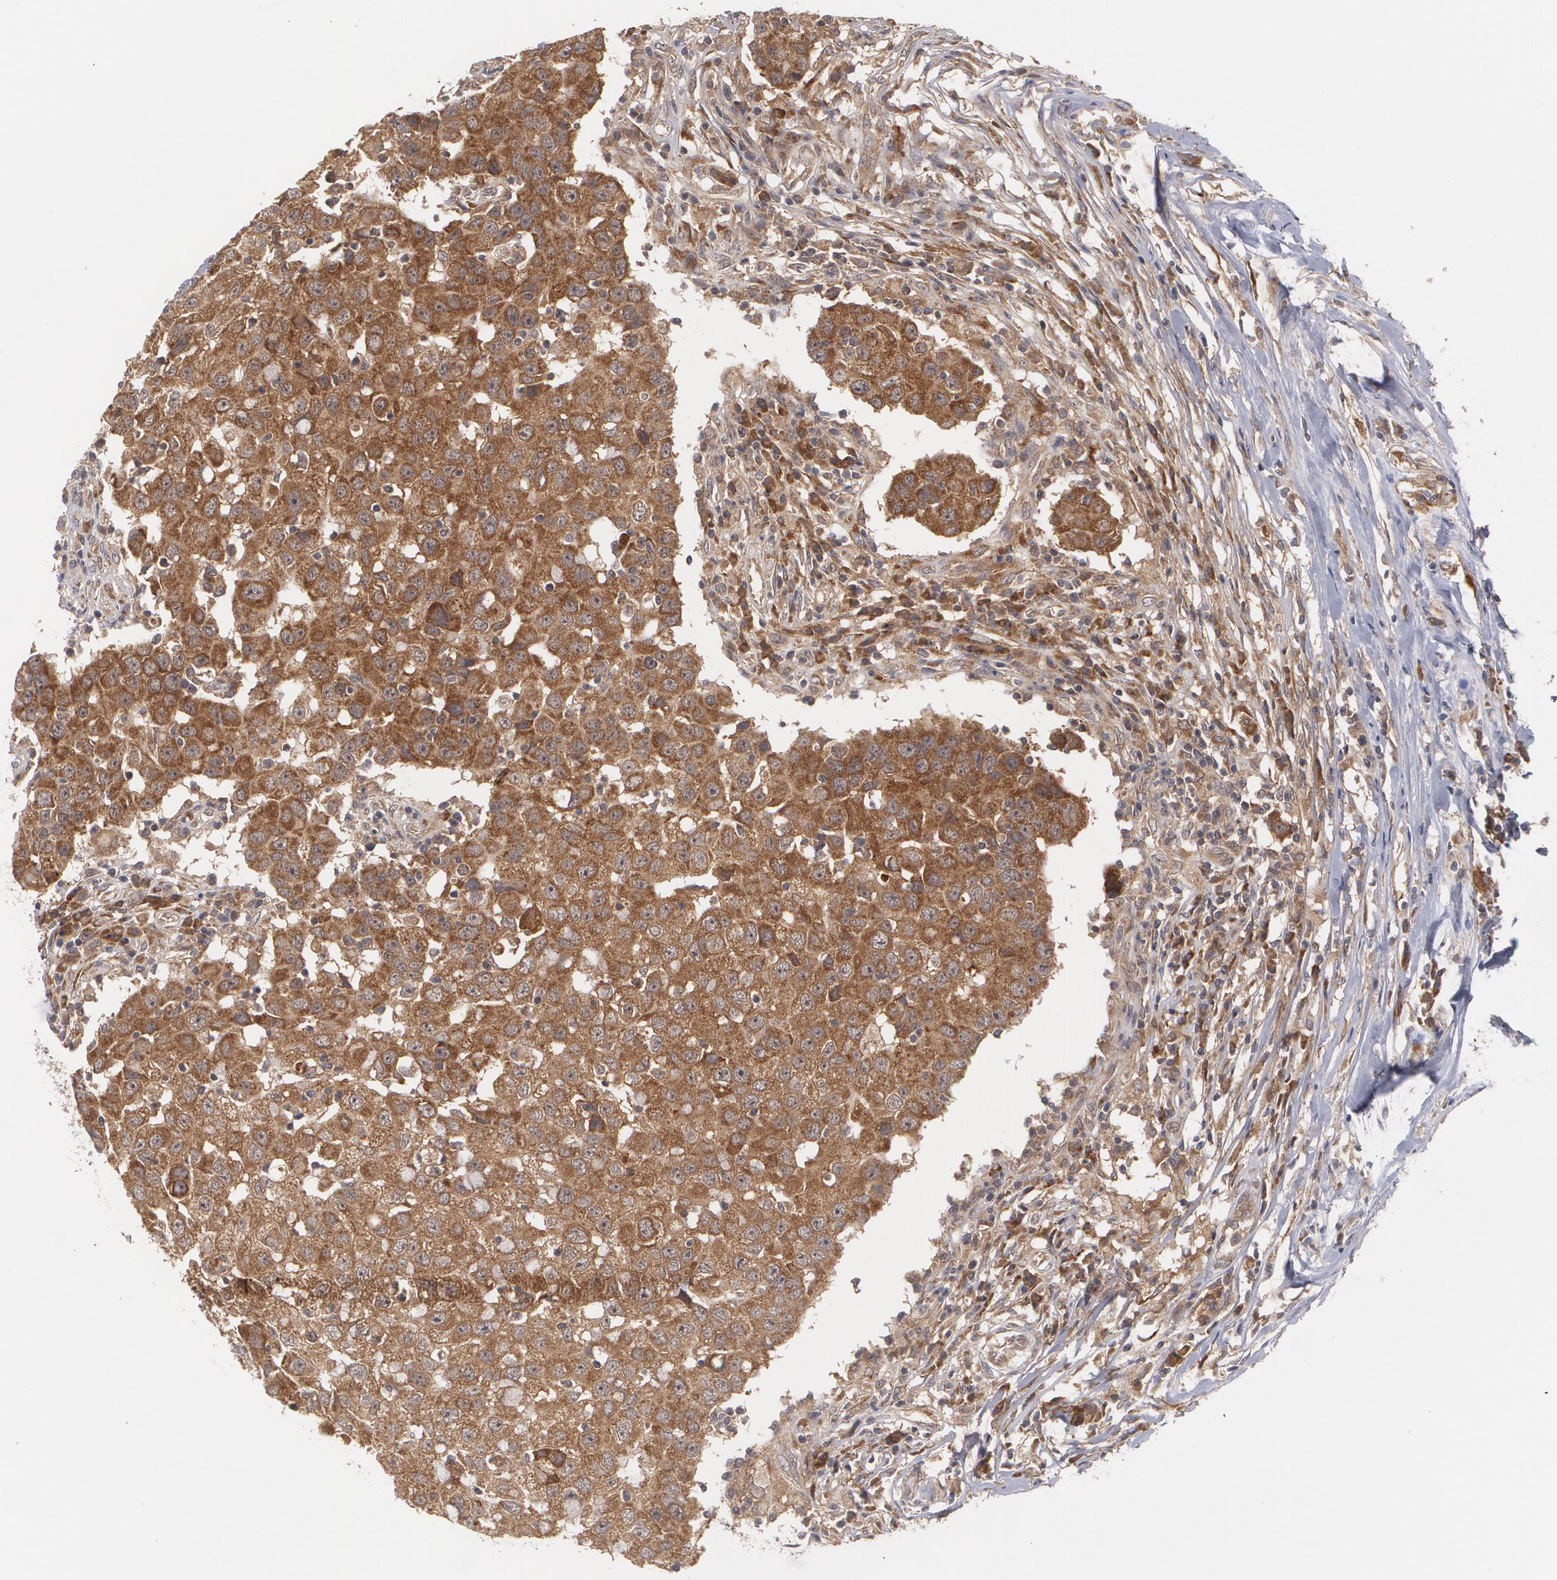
{"staining": {"intensity": "moderate", "quantity": ">75%", "location": "cytoplasmic/membranous"}, "tissue": "breast cancer", "cell_type": "Tumor cells", "image_type": "cancer", "snomed": [{"axis": "morphology", "description": "Duct carcinoma"}, {"axis": "topography", "description": "Breast"}], "caption": "The image reveals a brown stain indicating the presence of a protein in the cytoplasmic/membranous of tumor cells in breast cancer (intraductal carcinoma).", "gene": "BMP6", "patient": {"sex": "female", "age": 27}}